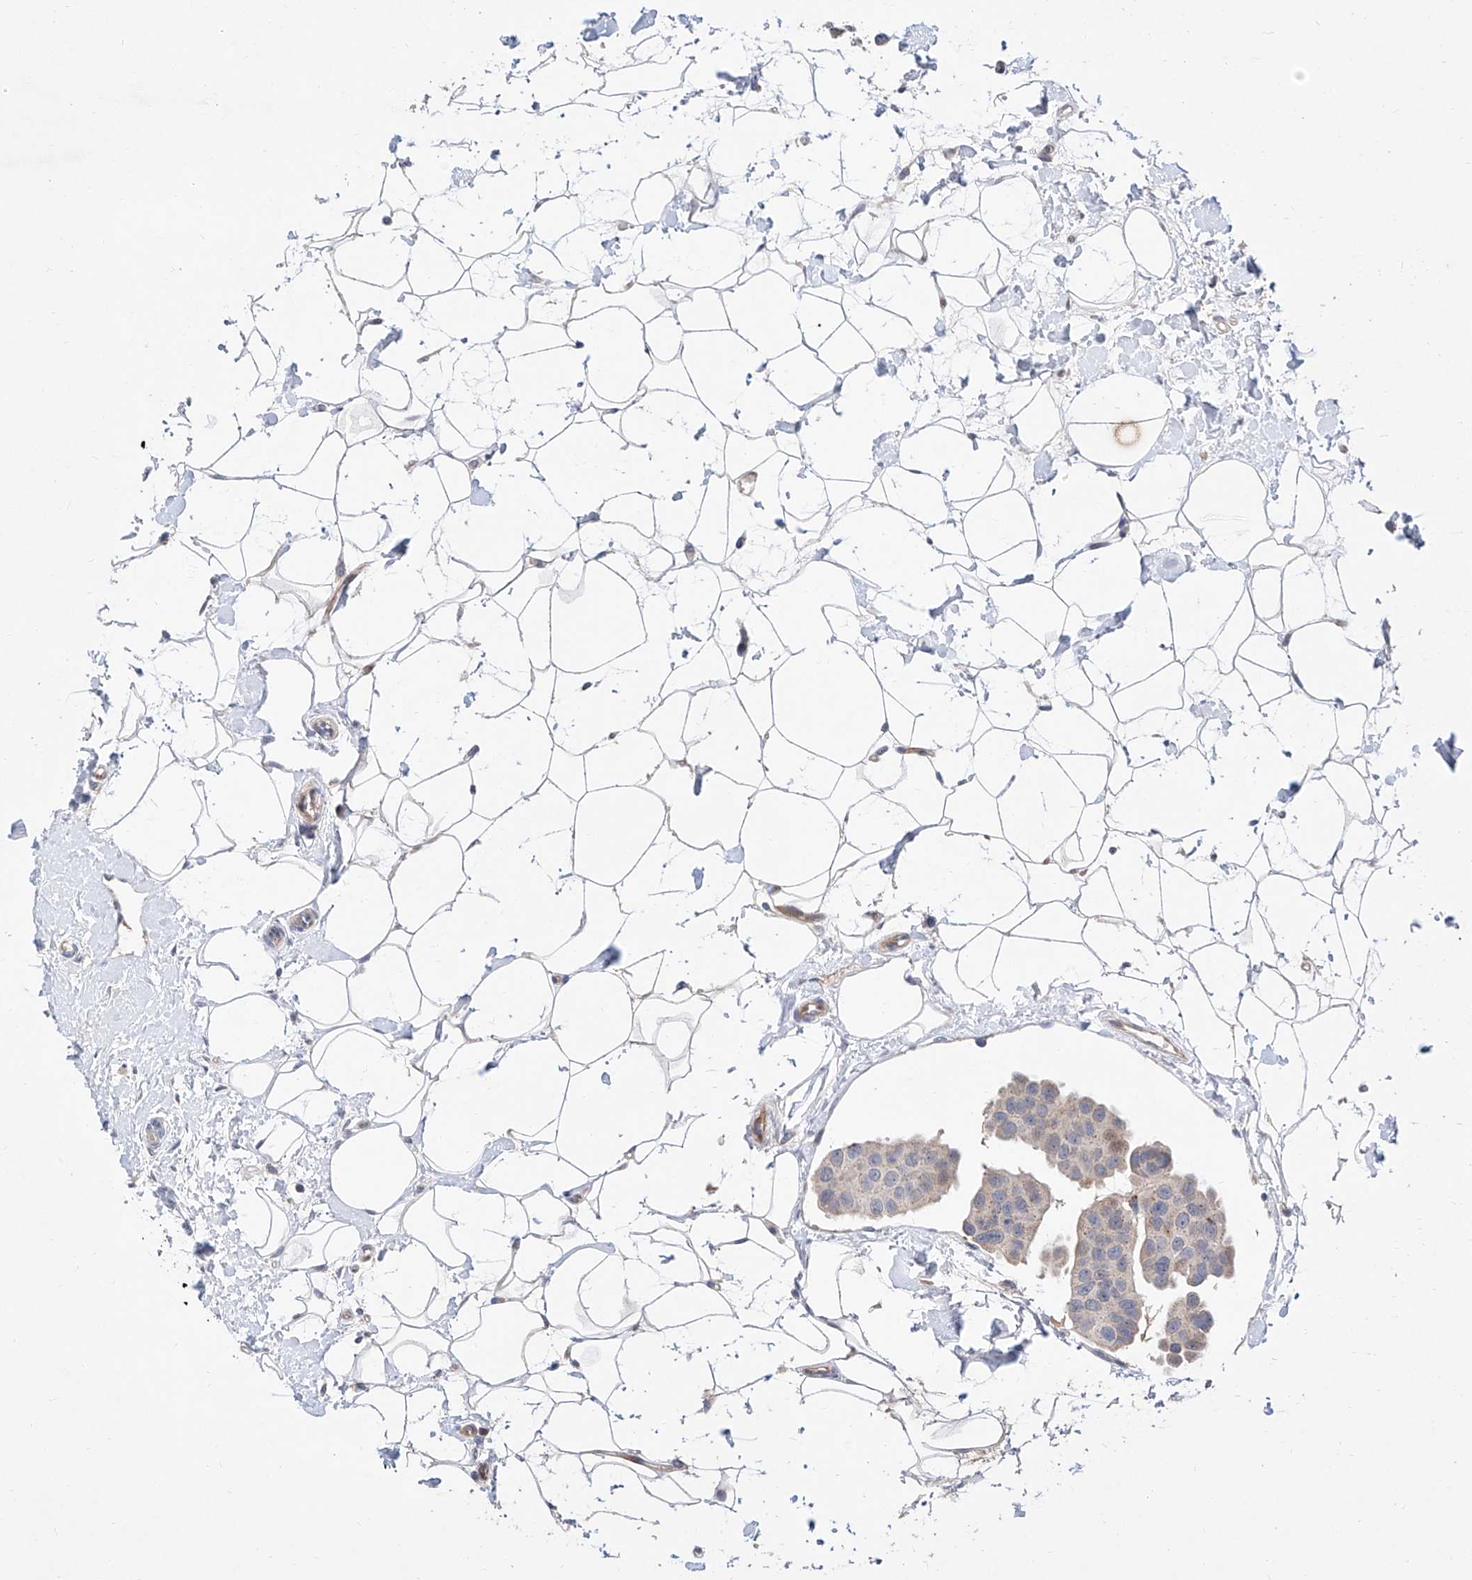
{"staining": {"intensity": "negative", "quantity": "none", "location": "none"}, "tissue": "breast cancer", "cell_type": "Tumor cells", "image_type": "cancer", "snomed": [{"axis": "morphology", "description": "Normal tissue, NOS"}, {"axis": "morphology", "description": "Duct carcinoma"}, {"axis": "topography", "description": "Breast"}], "caption": "This is a histopathology image of immunohistochemistry staining of breast intraductal carcinoma, which shows no expression in tumor cells.", "gene": "FUCA2", "patient": {"sex": "female", "age": 39}}